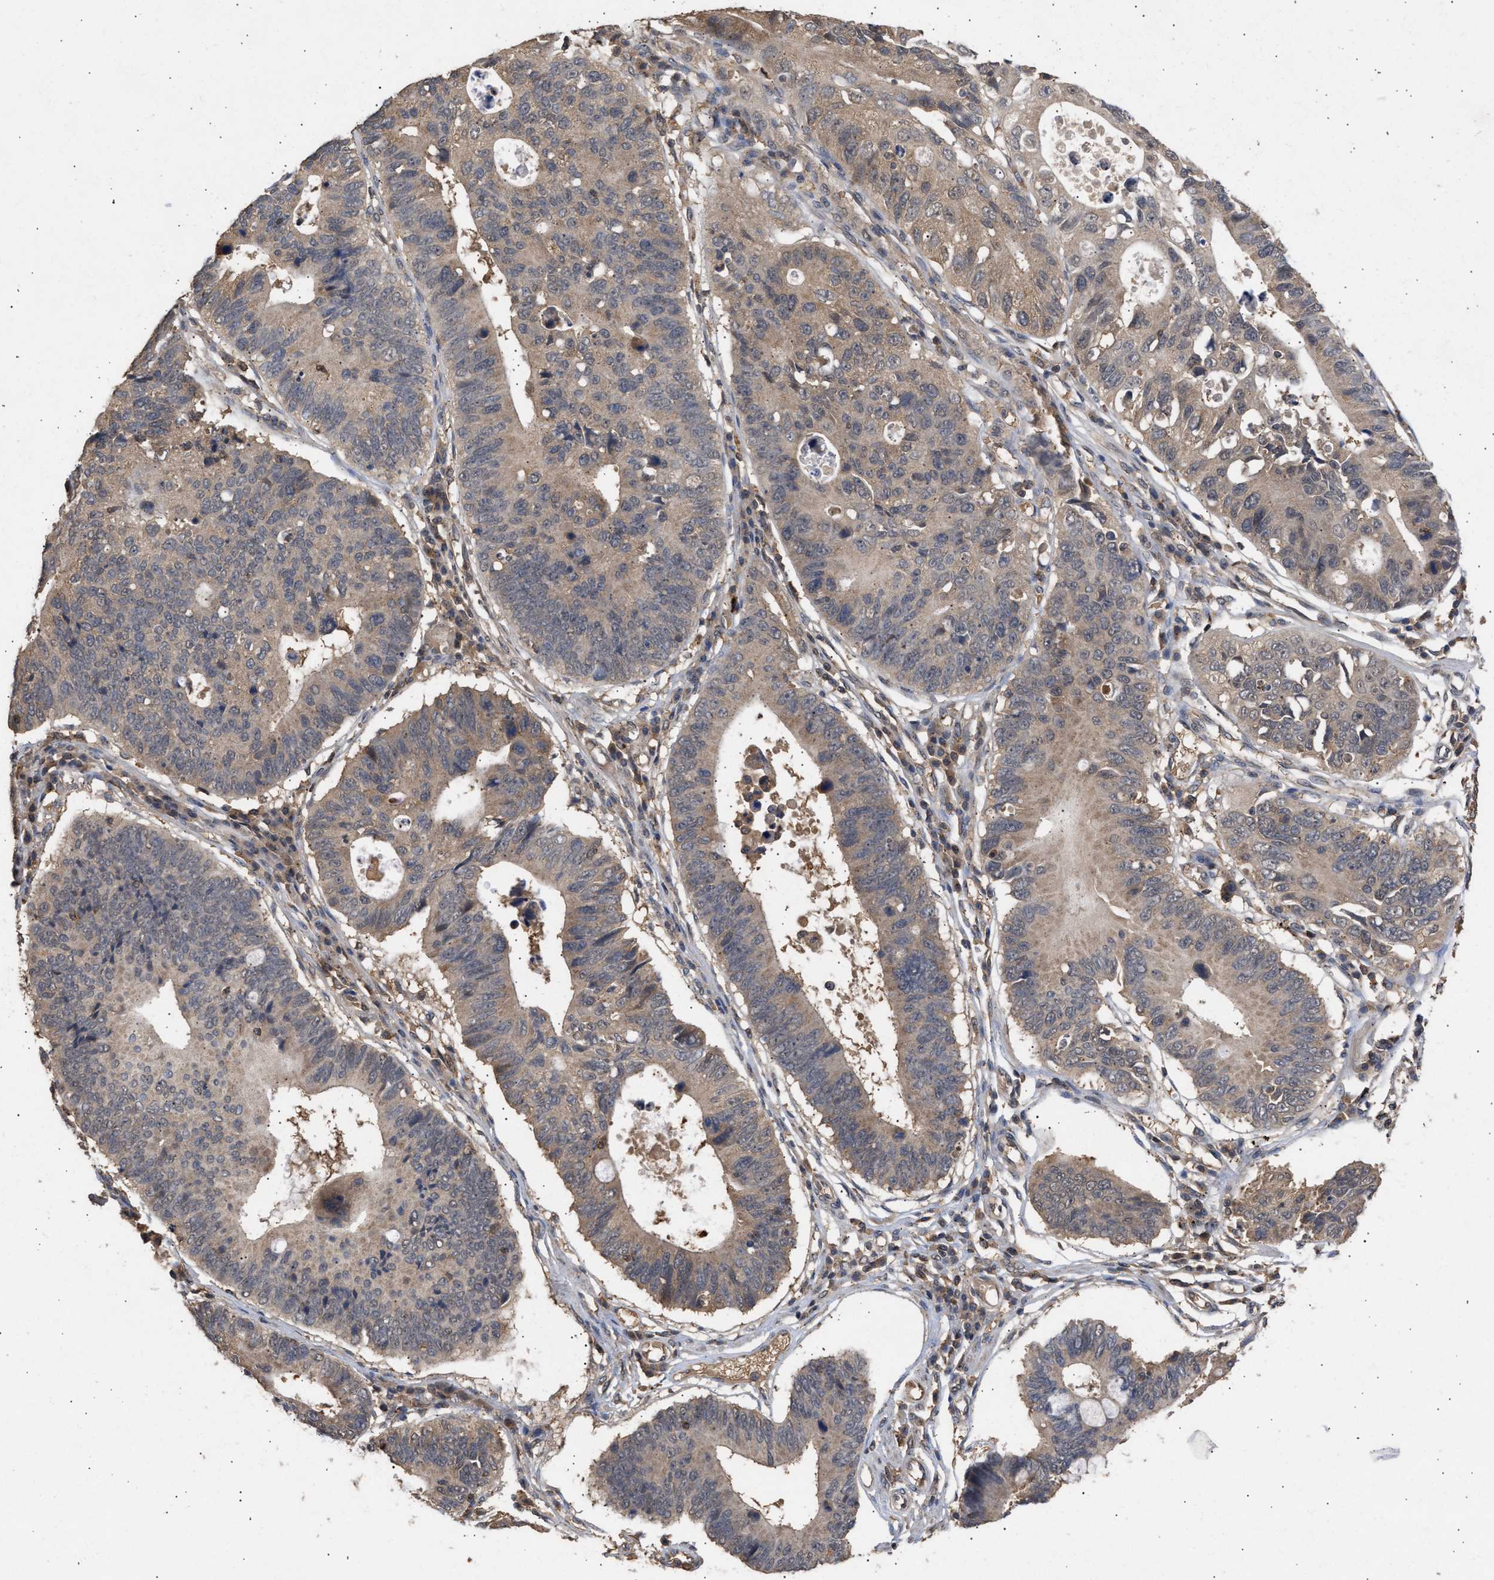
{"staining": {"intensity": "weak", "quantity": "<25%", "location": "cytoplasmic/membranous"}, "tissue": "stomach cancer", "cell_type": "Tumor cells", "image_type": "cancer", "snomed": [{"axis": "morphology", "description": "Adenocarcinoma, NOS"}, {"axis": "topography", "description": "Stomach"}], "caption": "Tumor cells show no significant staining in stomach adenocarcinoma.", "gene": "FITM1", "patient": {"sex": "male", "age": 59}}